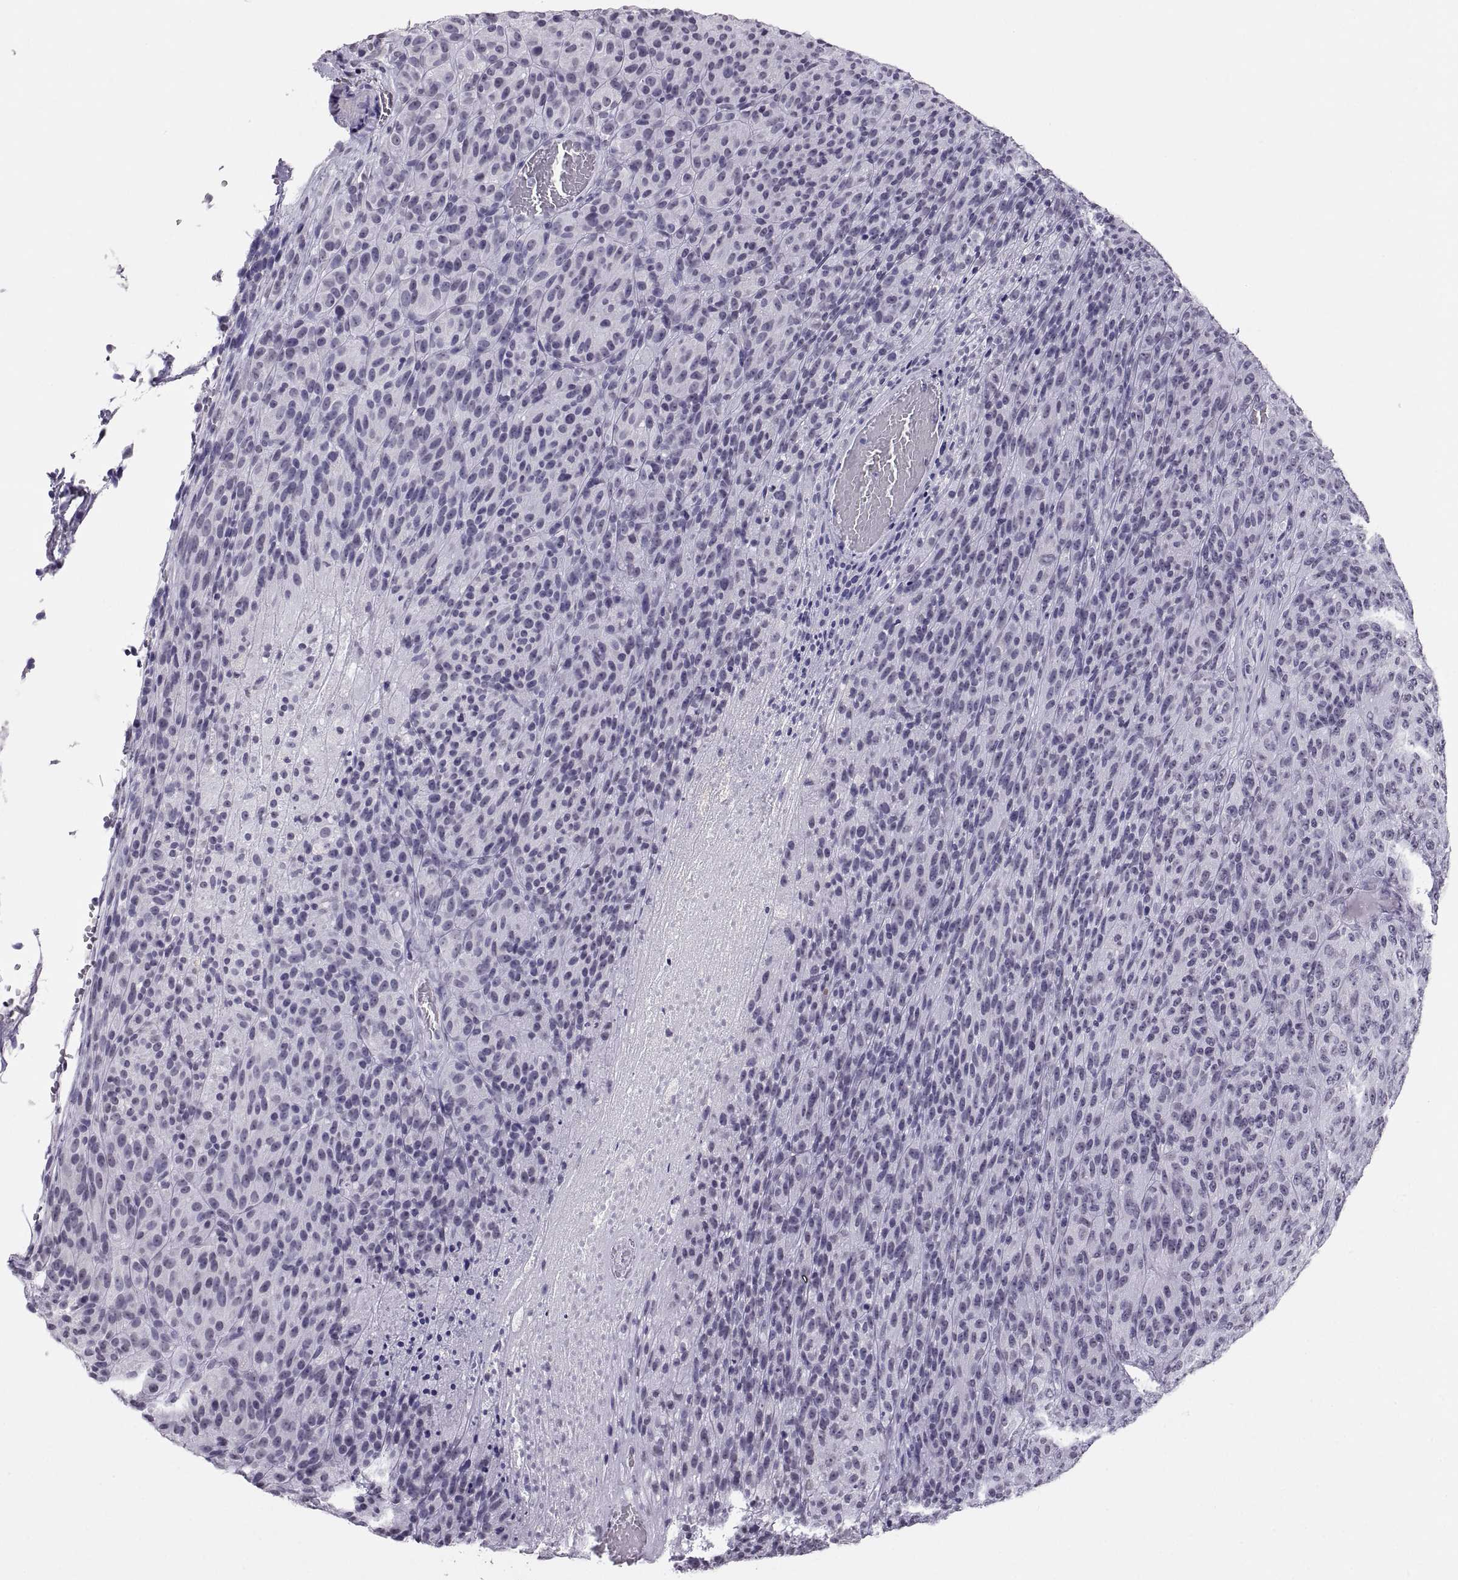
{"staining": {"intensity": "negative", "quantity": "none", "location": "none"}, "tissue": "melanoma", "cell_type": "Tumor cells", "image_type": "cancer", "snomed": [{"axis": "morphology", "description": "Malignant melanoma, Metastatic site"}, {"axis": "topography", "description": "Brain"}], "caption": "This is an immunohistochemistry (IHC) image of human melanoma. There is no positivity in tumor cells.", "gene": "CARTPT", "patient": {"sex": "female", "age": 56}}